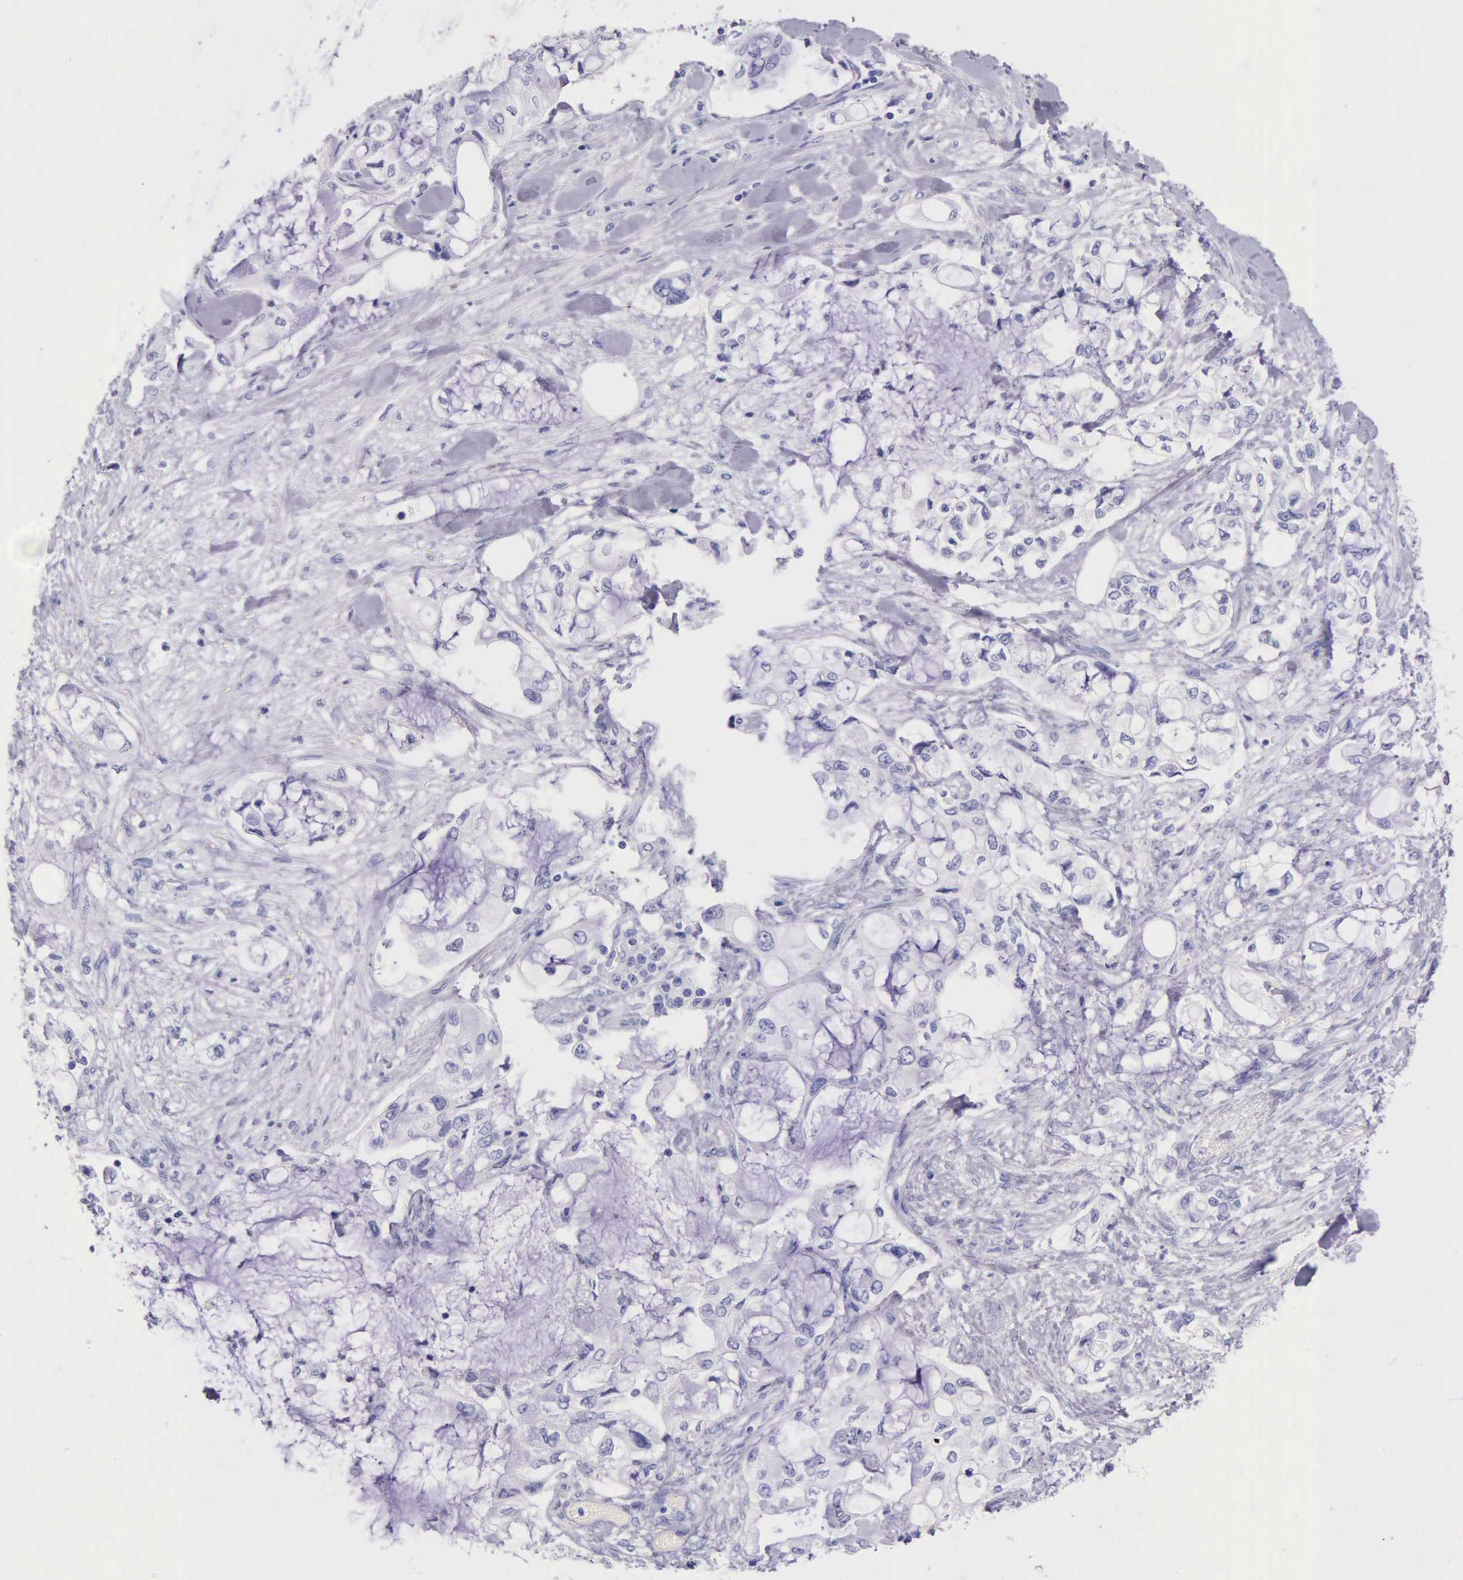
{"staining": {"intensity": "negative", "quantity": "none", "location": "none"}, "tissue": "pancreatic cancer", "cell_type": "Tumor cells", "image_type": "cancer", "snomed": [{"axis": "morphology", "description": "Adenocarcinoma, NOS"}, {"axis": "topography", "description": "Pancreas"}], "caption": "Tumor cells are negative for protein expression in human pancreatic cancer (adenocarcinoma).", "gene": "KLK3", "patient": {"sex": "female", "age": 70}}